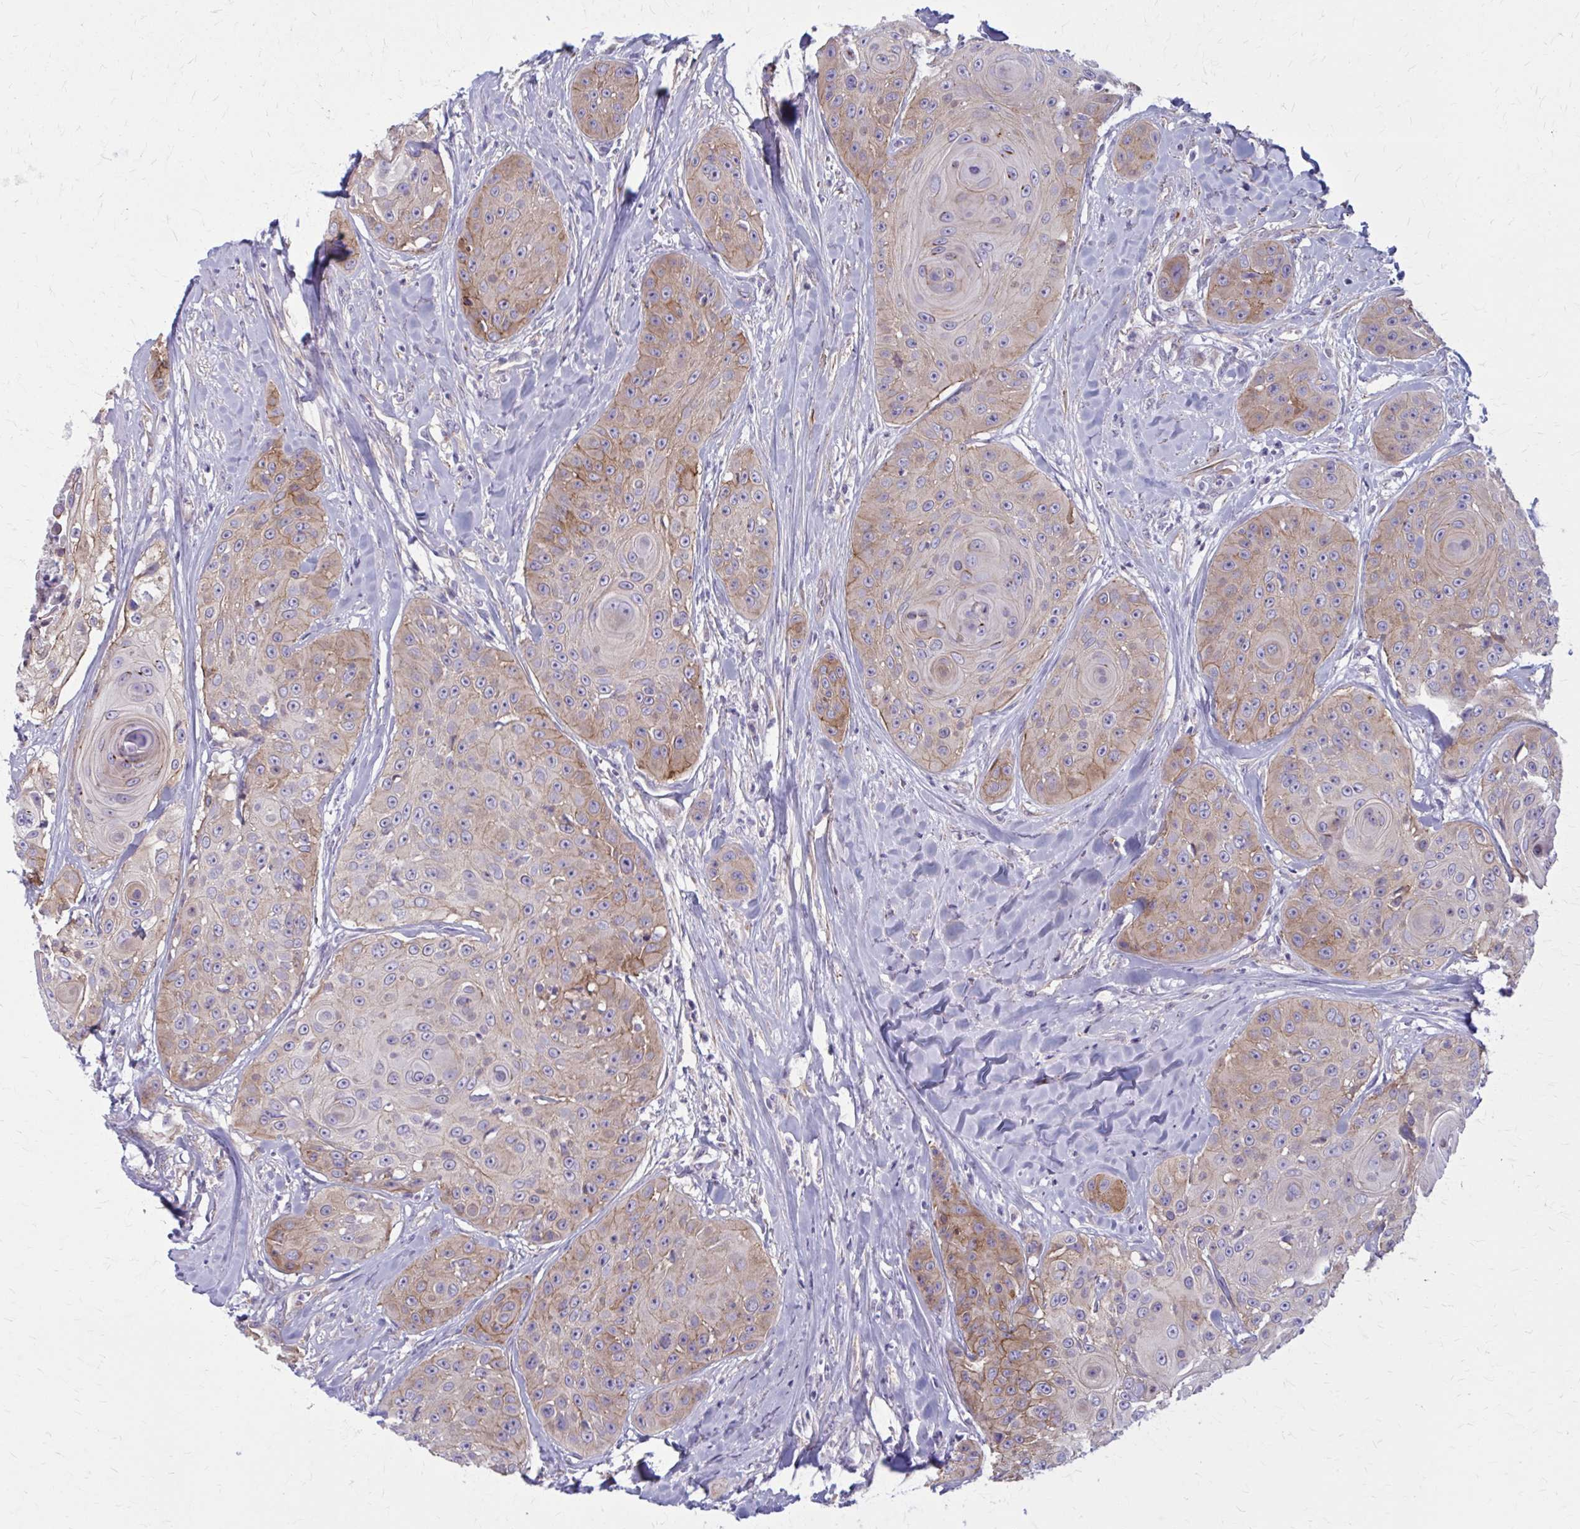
{"staining": {"intensity": "moderate", "quantity": "25%-75%", "location": "cytoplasmic/membranous"}, "tissue": "head and neck cancer", "cell_type": "Tumor cells", "image_type": "cancer", "snomed": [{"axis": "morphology", "description": "Squamous cell carcinoma, NOS"}, {"axis": "topography", "description": "Head-Neck"}], "caption": "Immunohistochemistry (IHC) (DAB) staining of human head and neck cancer demonstrates moderate cytoplasmic/membranous protein staining in approximately 25%-75% of tumor cells.", "gene": "ZDHHC7", "patient": {"sex": "male", "age": 83}}